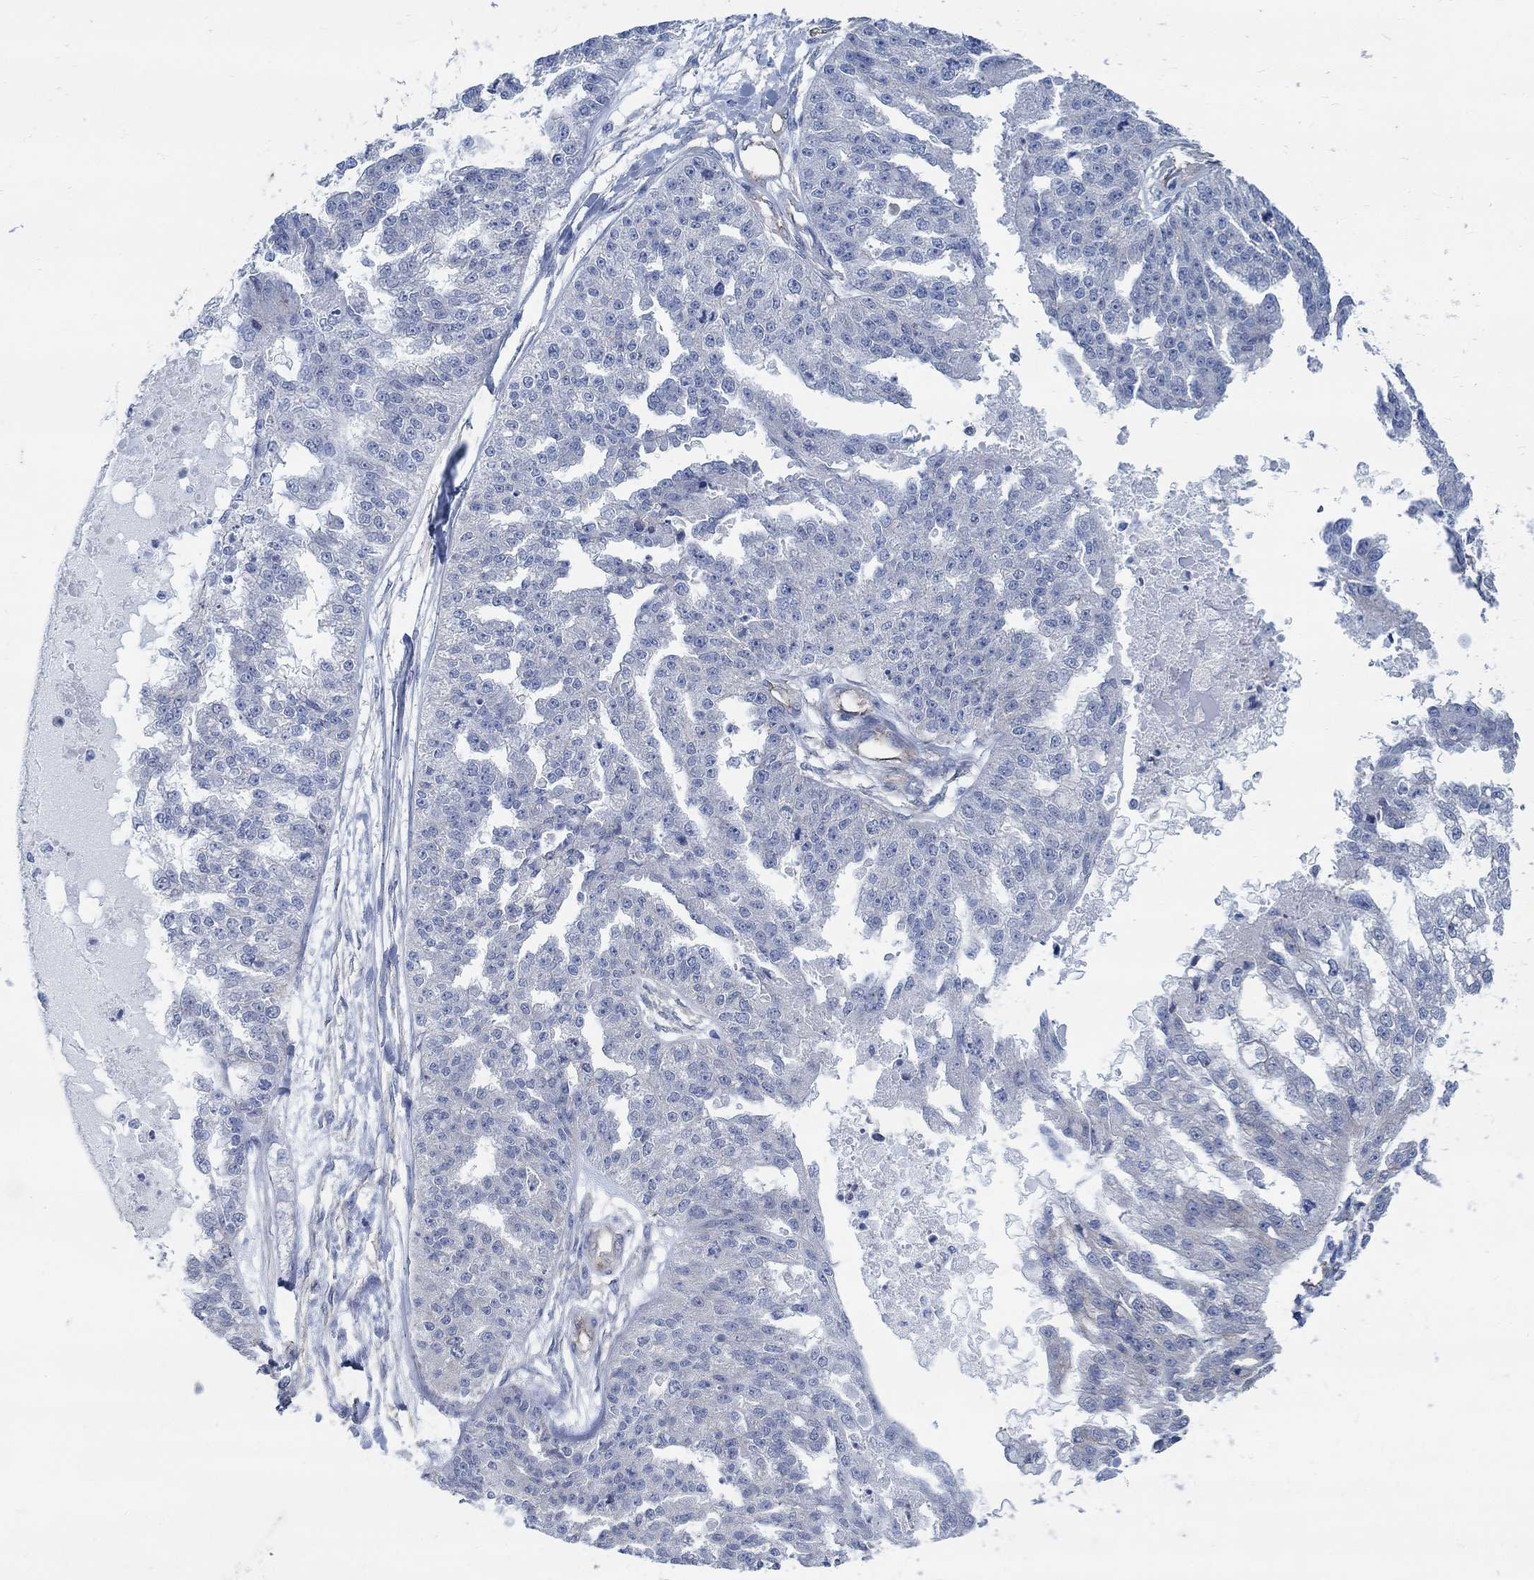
{"staining": {"intensity": "negative", "quantity": "none", "location": "none"}, "tissue": "ovarian cancer", "cell_type": "Tumor cells", "image_type": "cancer", "snomed": [{"axis": "morphology", "description": "Cystadenocarcinoma, serous, NOS"}, {"axis": "topography", "description": "Ovary"}], "caption": "Tumor cells show no significant positivity in ovarian serous cystadenocarcinoma.", "gene": "TMEM198", "patient": {"sex": "female", "age": 58}}